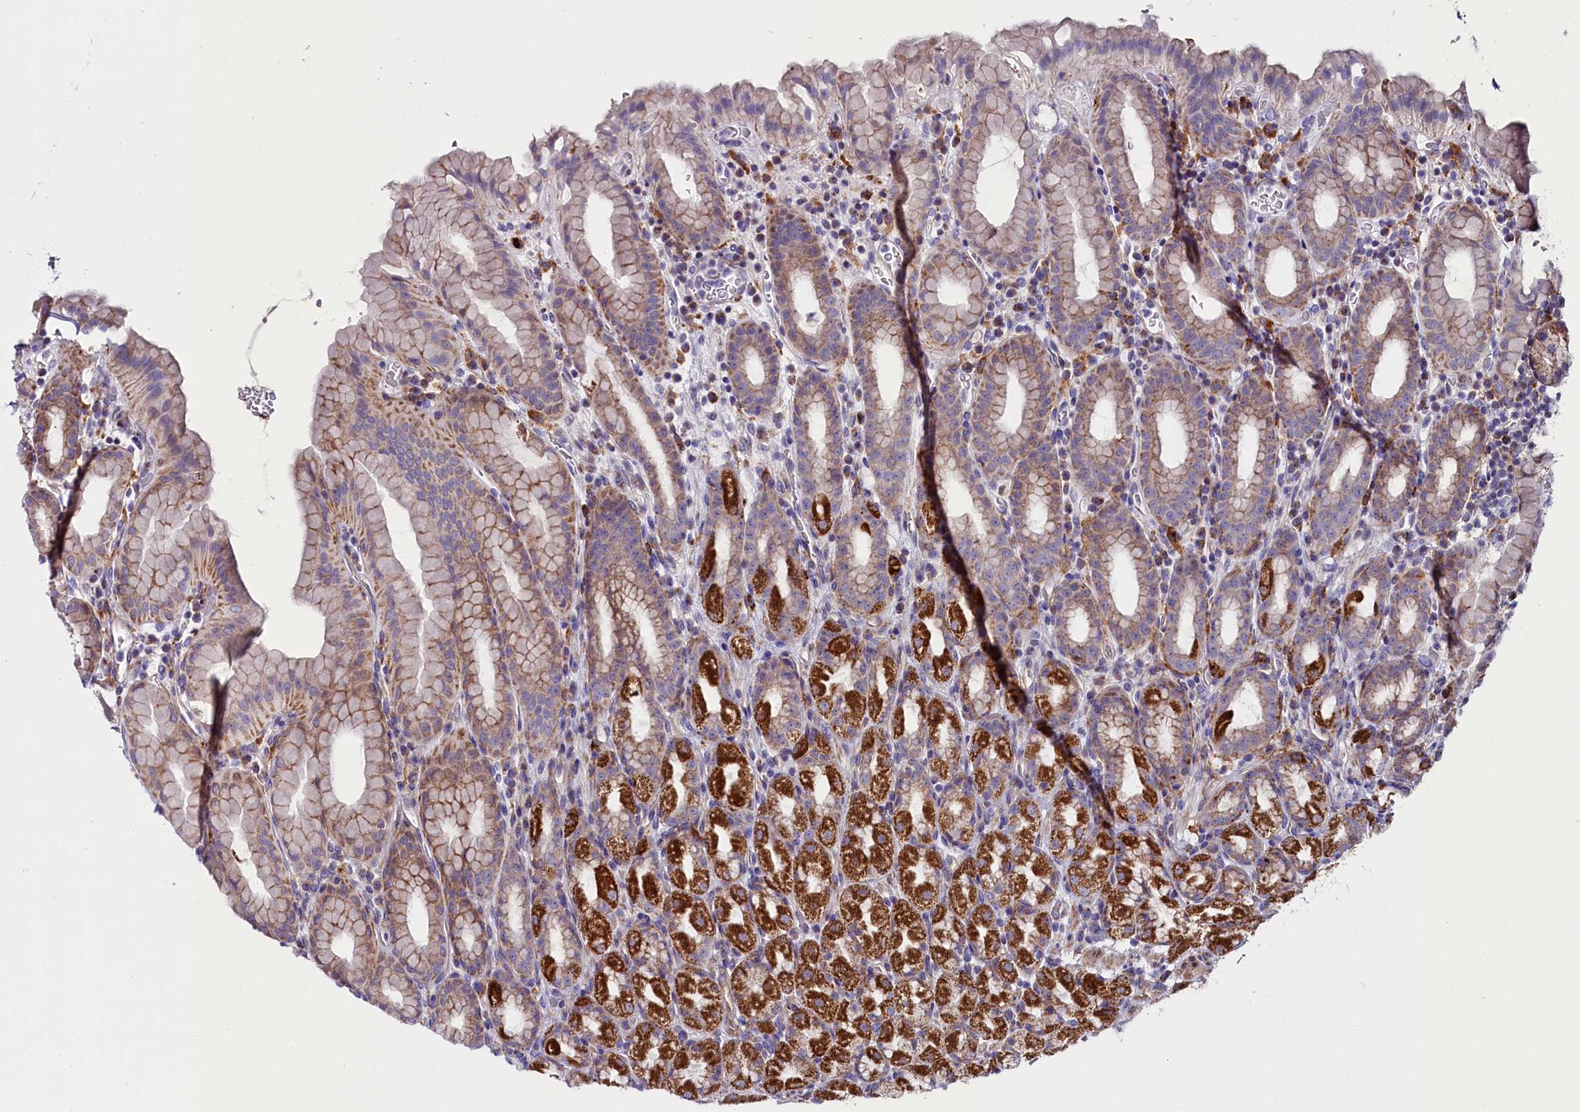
{"staining": {"intensity": "strong", "quantity": "25%-75%", "location": "cytoplasmic/membranous"}, "tissue": "stomach", "cell_type": "Glandular cells", "image_type": "normal", "snomed": [{"axis": "morphology", "description": "Normal tissue, NOS"}, {"axis": "topography", "description": "Stomach, upper"}, {"axis": "topography", "description": "Stomach, lower"}, {"axis": "topography", "description": "Small intestine"}], "caption": "Immunohistochemical staining of normal human stomach shows 25%-75% levels of strong cytoplasmic/membranous protein staining in about 25%-75% of glandular cells. (DAB = brown stain, brightfield microscopy at high magnification).", "gene": "IL20RA", "patient": {"sex": "male", "age": 68}}